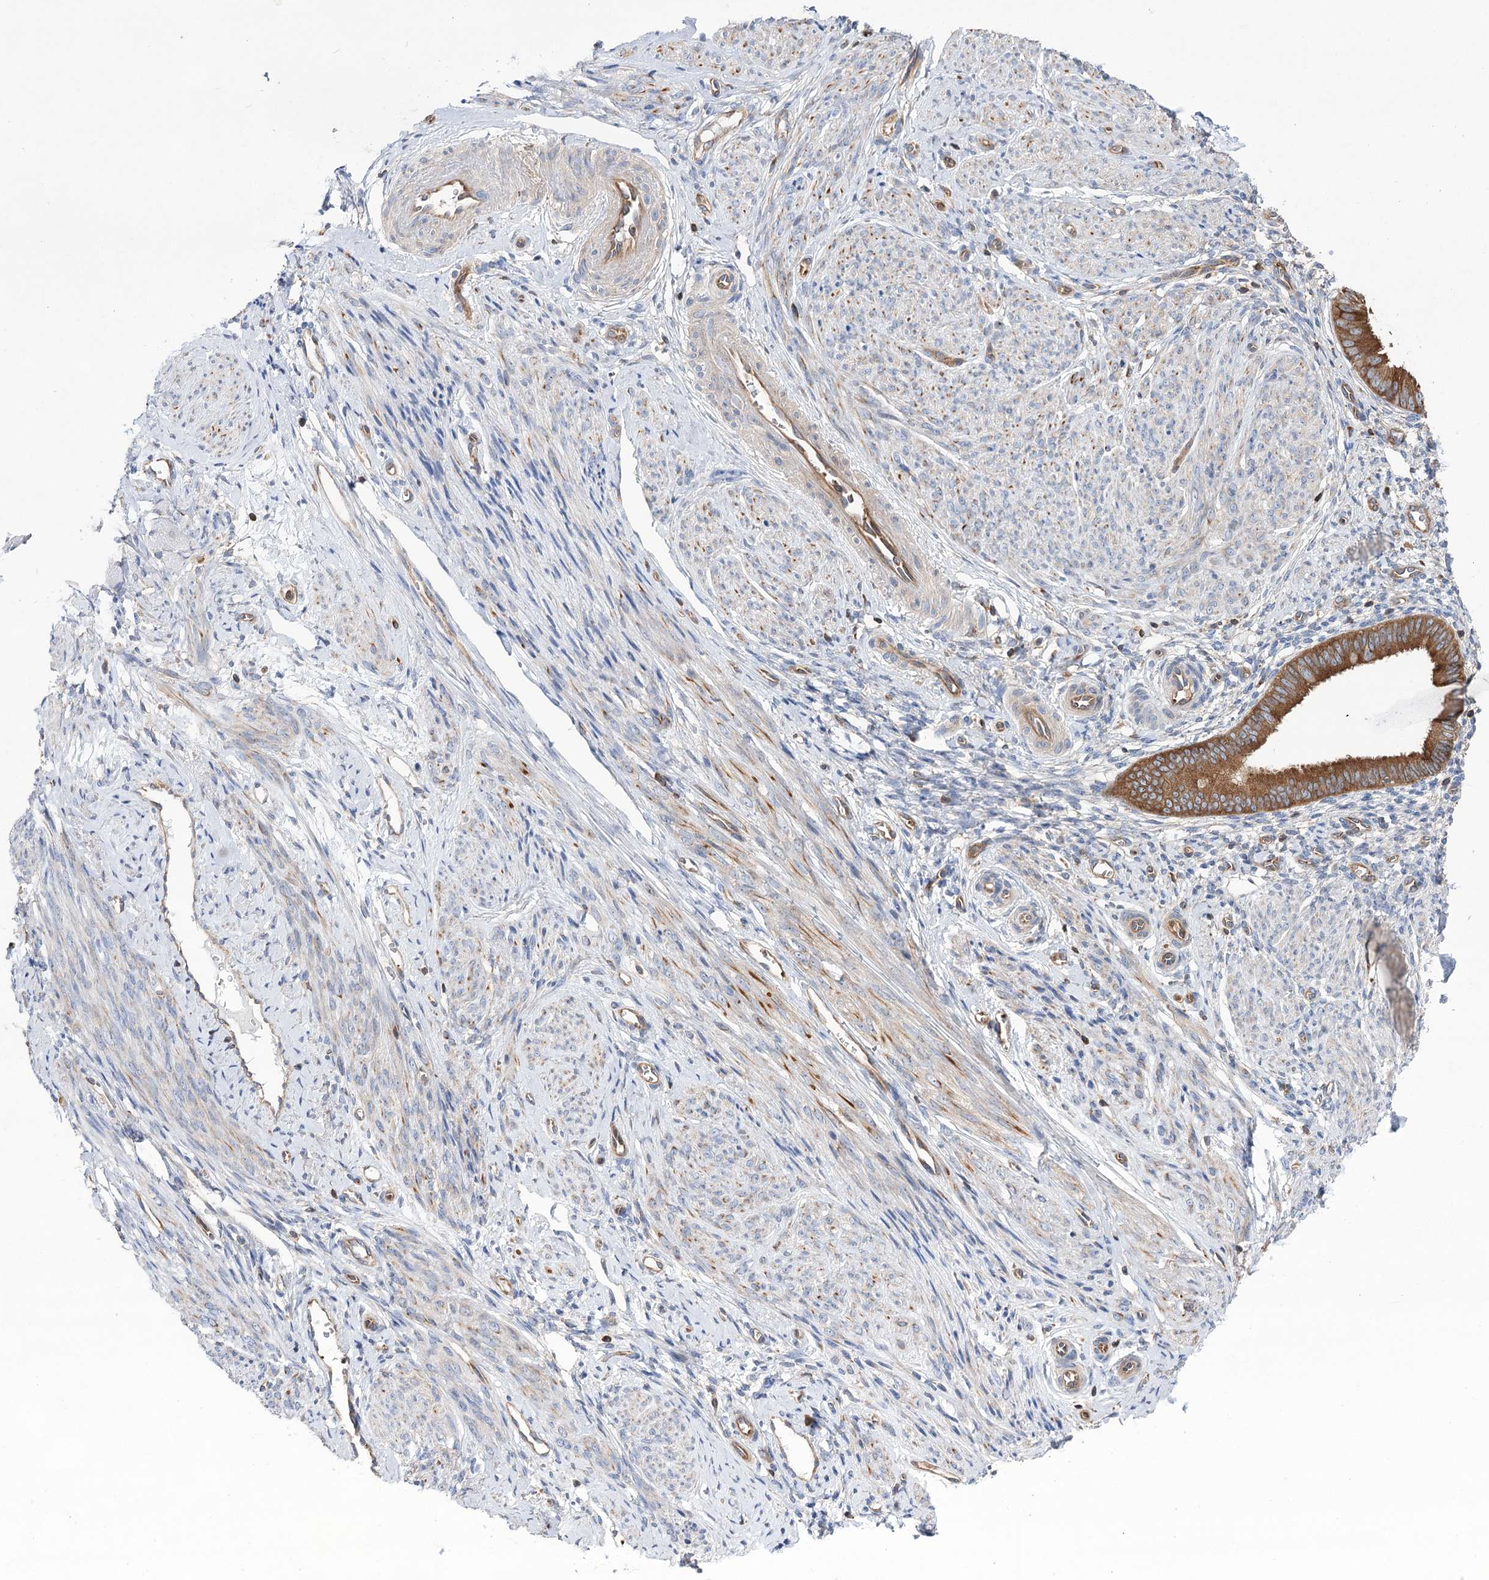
{"staining": {"intensity": "negative", "quantity": "none", "location": "none"}, "tissue": "endometrium", "cell_type": "Cells in endometrial stroma", "image_type": "normal", "snomed": [{"axis": "morphology", "description": "Normal tissue, NOS"}, {"axis": "topography", "description": "Uterus"}, {"axis": "topography", "description": "Endometrium"}], "caption": "Micrograph shows no significant protein positivity in cells in endometrial stroma of benign endometrium.", "gene": "VPS37B", "patient": {"sex": "female", "age": 48}}